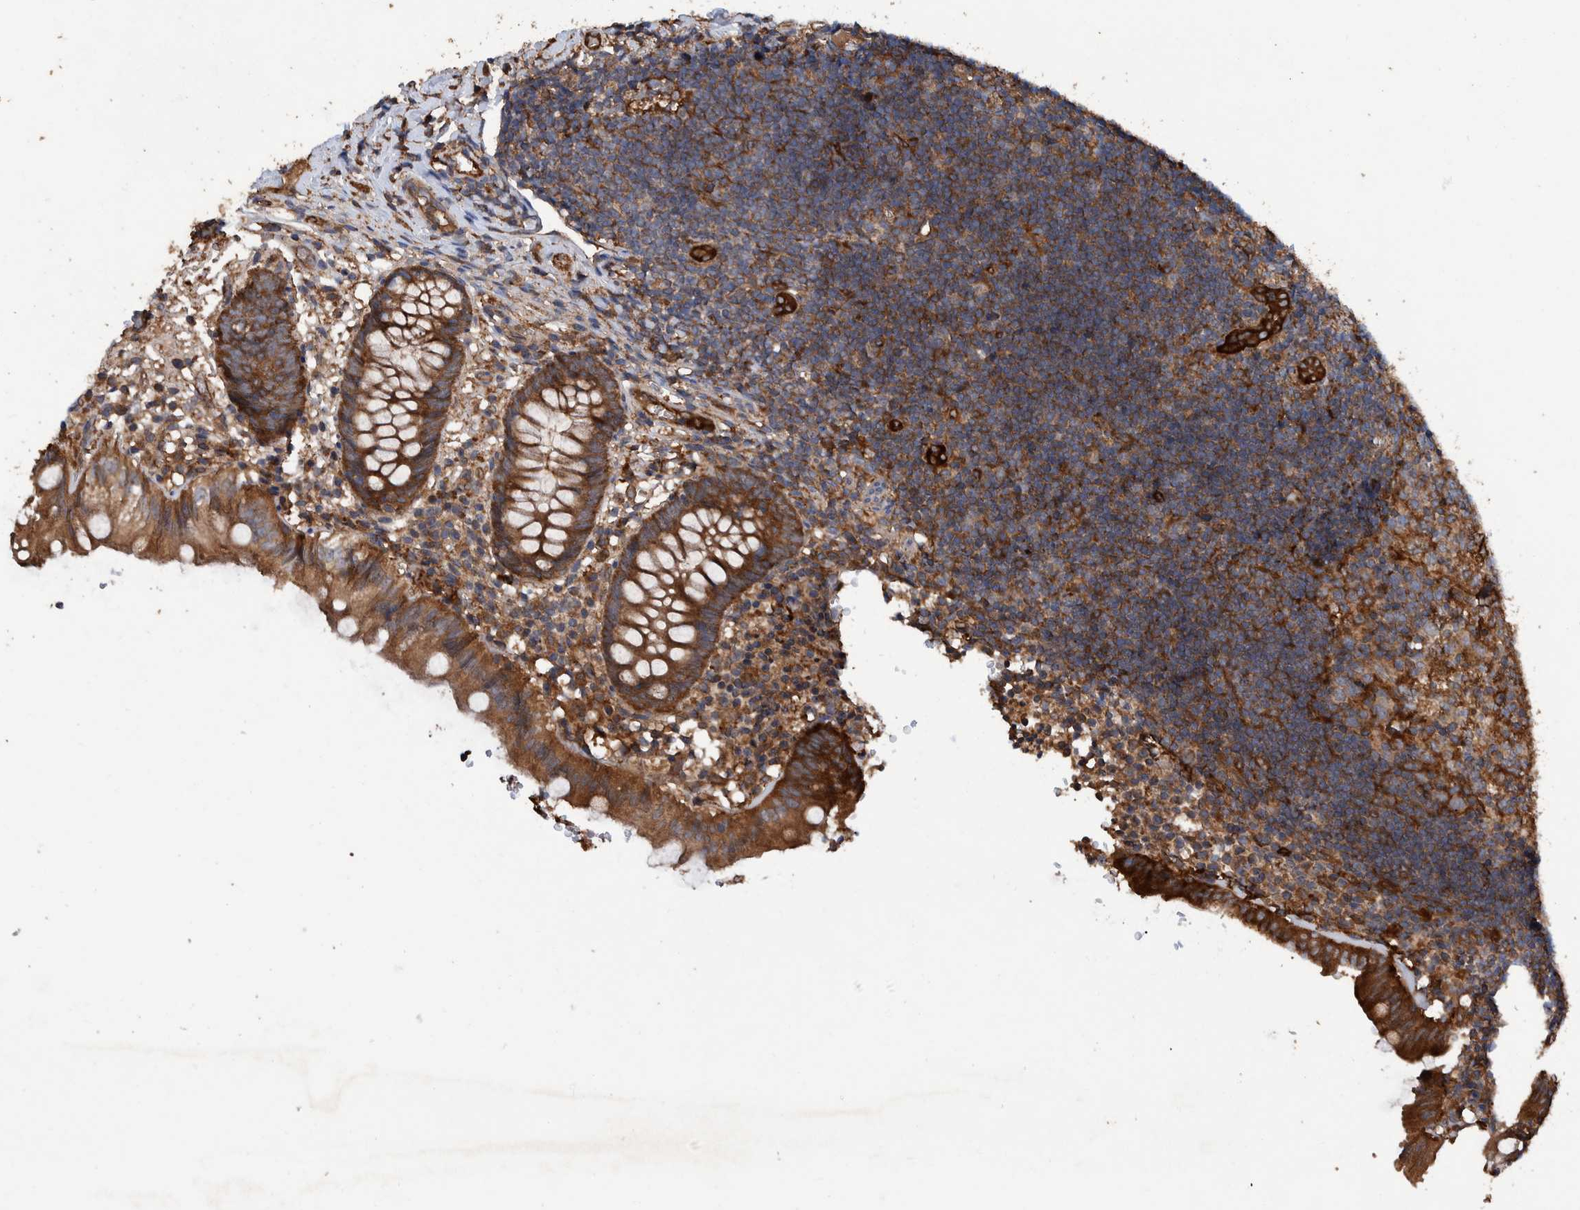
{"staining": {"intensity": "strong", "quantity": ">75%", "location": "cytoplasmic/membranous"}, "tissue": "appendix", "cell_type": "Glandular cells", "image_type": "normal", "snomed": [{"axis": "morphology", "description": "Normal tissue, NOS"}, {"axis": "topography", "description": "Appendix"}], "caption": "Immunohistochemical staining of unremarkable appendix exhibits >75% levels of strong cytoplasmic/membranous protein expression in approximately >75% of glandular cells.", "gene": "ENSG00000251537", "patient": {"sex": "male", "age": 8}}